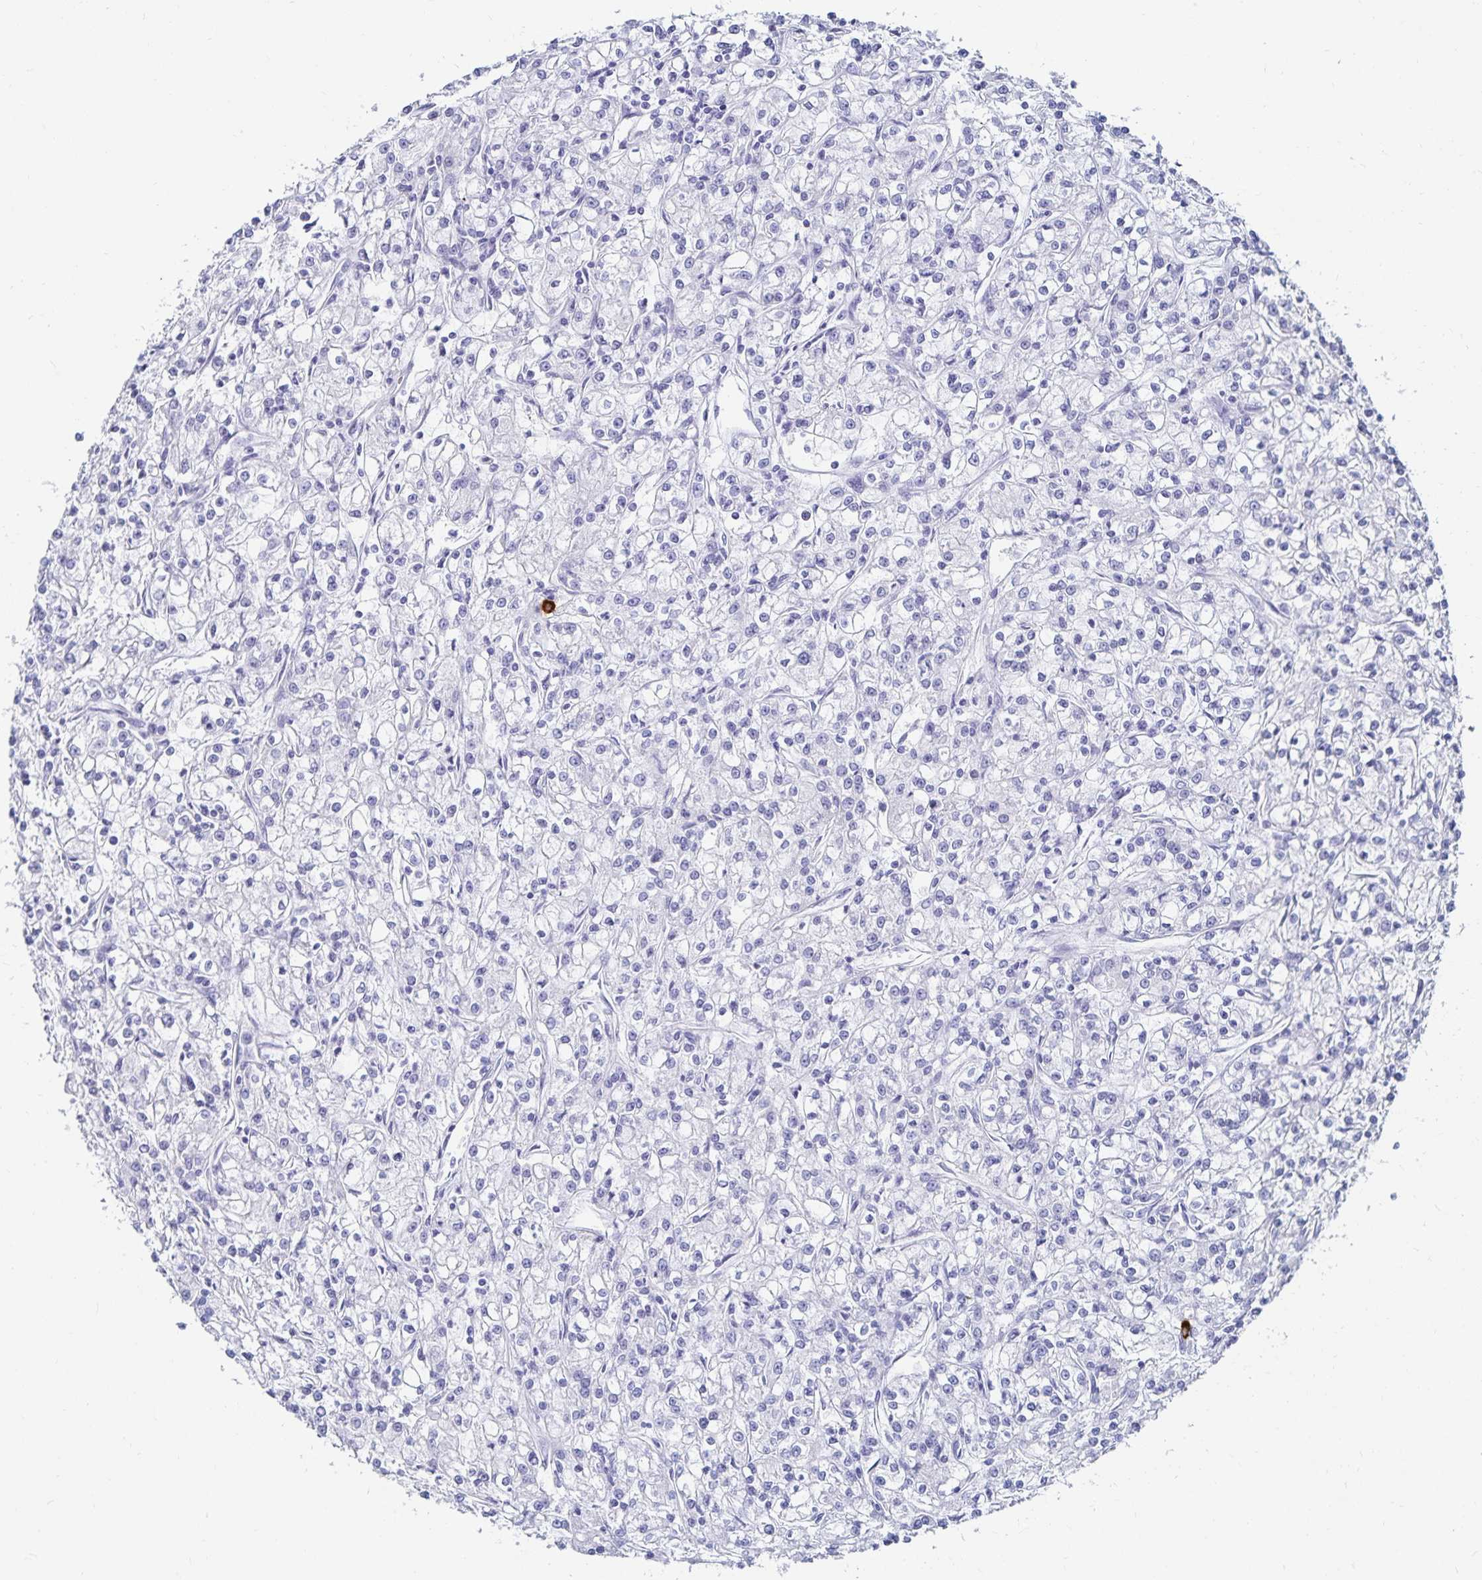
{"staining": {"intensity": "negative", "quantity": "none", "location": "none"}, "tissue": "renal cancer", "cell_type": "Tumor cells", "image_type": "cancer", "snomed": [{"axis": "morphology", "description": "Adenocarcinoma, NOS"}, {"axis": "topography", "description": "Kidney"}], "caption": "A histopathology image of renal cancer stained for a protein displays no brown staining in tumor cells. (DAB (3,3'-diaminobenzidine) immunohistochemistry (IHC), high magnification).", "gene": "TNIP1", "patient": {"sex": "female", "age": 59}}